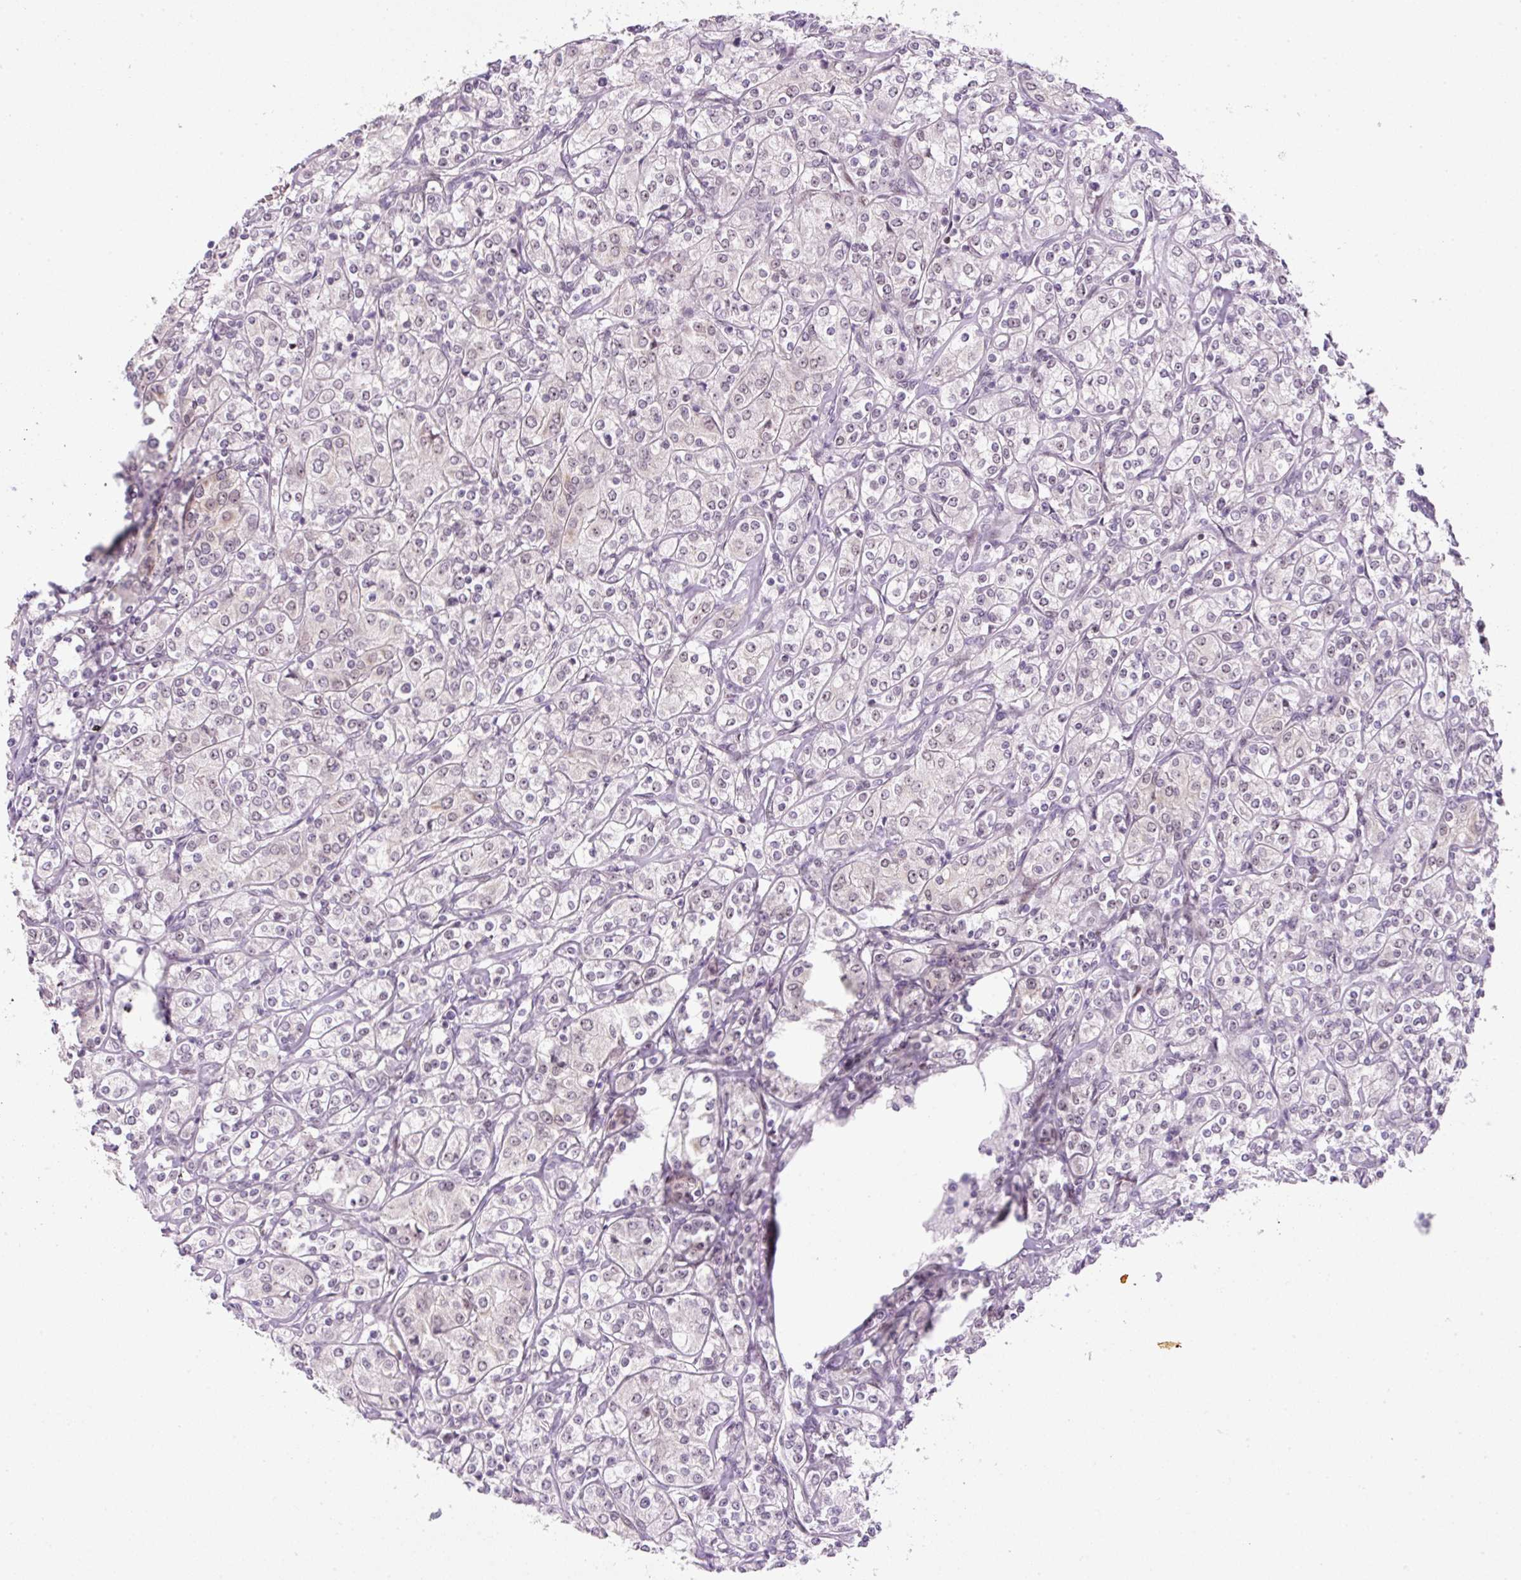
{"staining": {"intensity": "negative", "quantity": "none", "location": "none"}, "tissue": "renal cancer", "cell_type": "Tumor cells", "image_type": "cancer", "snomed": [{"axis": "morphology", "description": "Adenocarcinoma, NOS"}, {"axis": "topography", "description": "Kidney"}], "caption": "Immunohistochemistry image of renal cancer (adenocarcinoma) stained for a protein (brown), which displays no staining in tumor cells.", "gene": "TAF1A", "patient": {"sex": "male", "age": 77}}